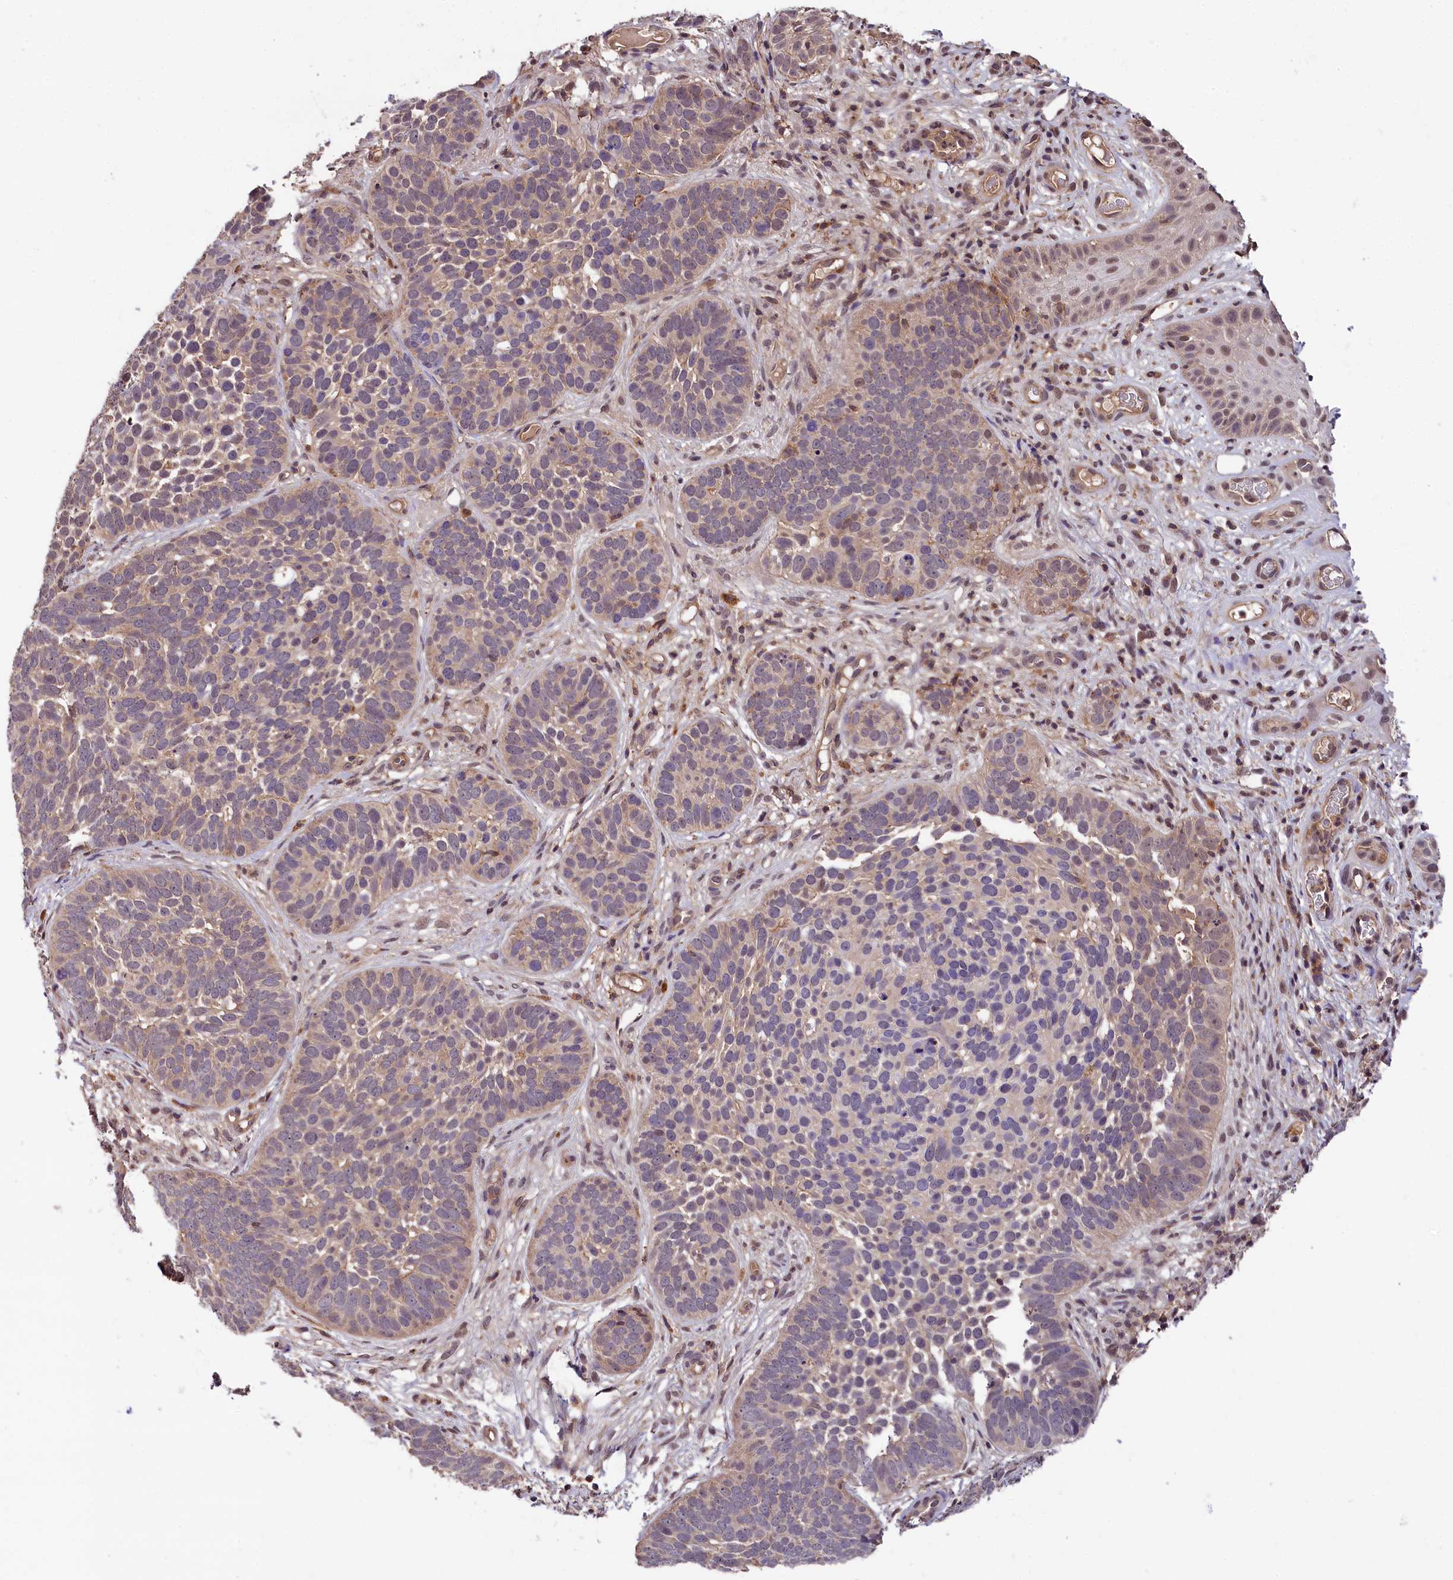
{"staining": {"intensity": "negative", "quantity": "none", "location": "none"}, "tissue": "skin cancer", "cell_type": "Tumor cells", "image_type": "cancer", "snomed": [{"axis": "morphology", "description": "Basal cell carcinoma"}, {"axis": "topography", "description": "Skin"}], "caption": "A micrograph of human skin basal cell carcinoma is negative for staining in tumor cells. (Brightfield microscopy of DAB immunohistochemistry at high magnification).", "gene": "SKIDA1", "patient": {"sex": "male", "age": 89}}